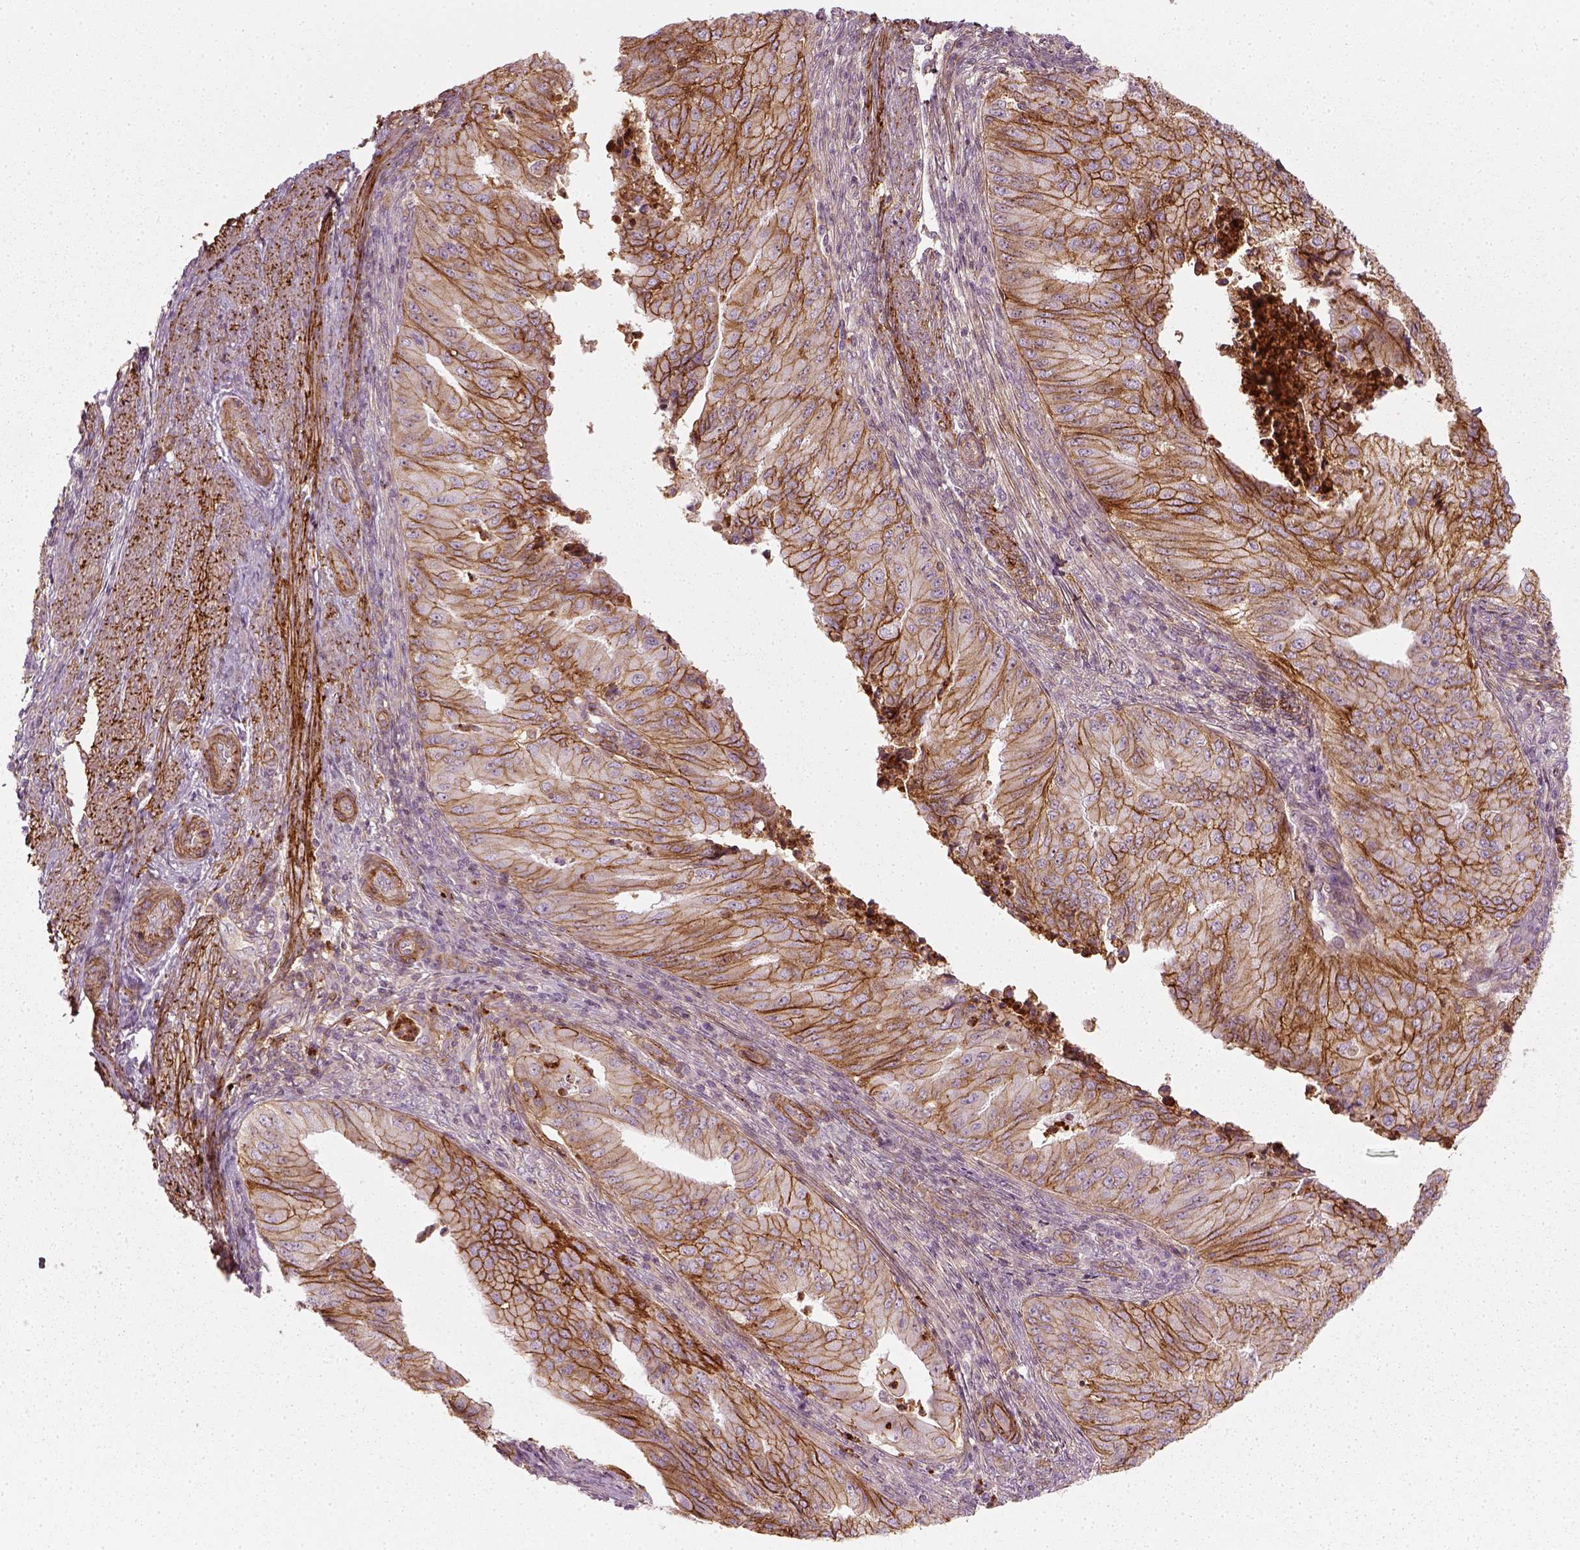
{"staining": {"intensity": "moderate", "quantity": ">75%", "location": "cytoplasmic/membranous"}, "tissue": "endometrial cancer", "cell_type": "Tumor cells", "image_type": "cancer", "snomed": [{"axis": "morphology", "description": "Adenocarcinoma, NOS"}, {"axis": "topography", "description": "Endometrium"}], "caption": "A micrograph of endometrial adenocarcinoma stained for a protein demonstrates moderate cytoplasmic/membranous brown staining in tumor cells.", "gene": "NPTN", "patient": {"sex": "female", "age": 50}}